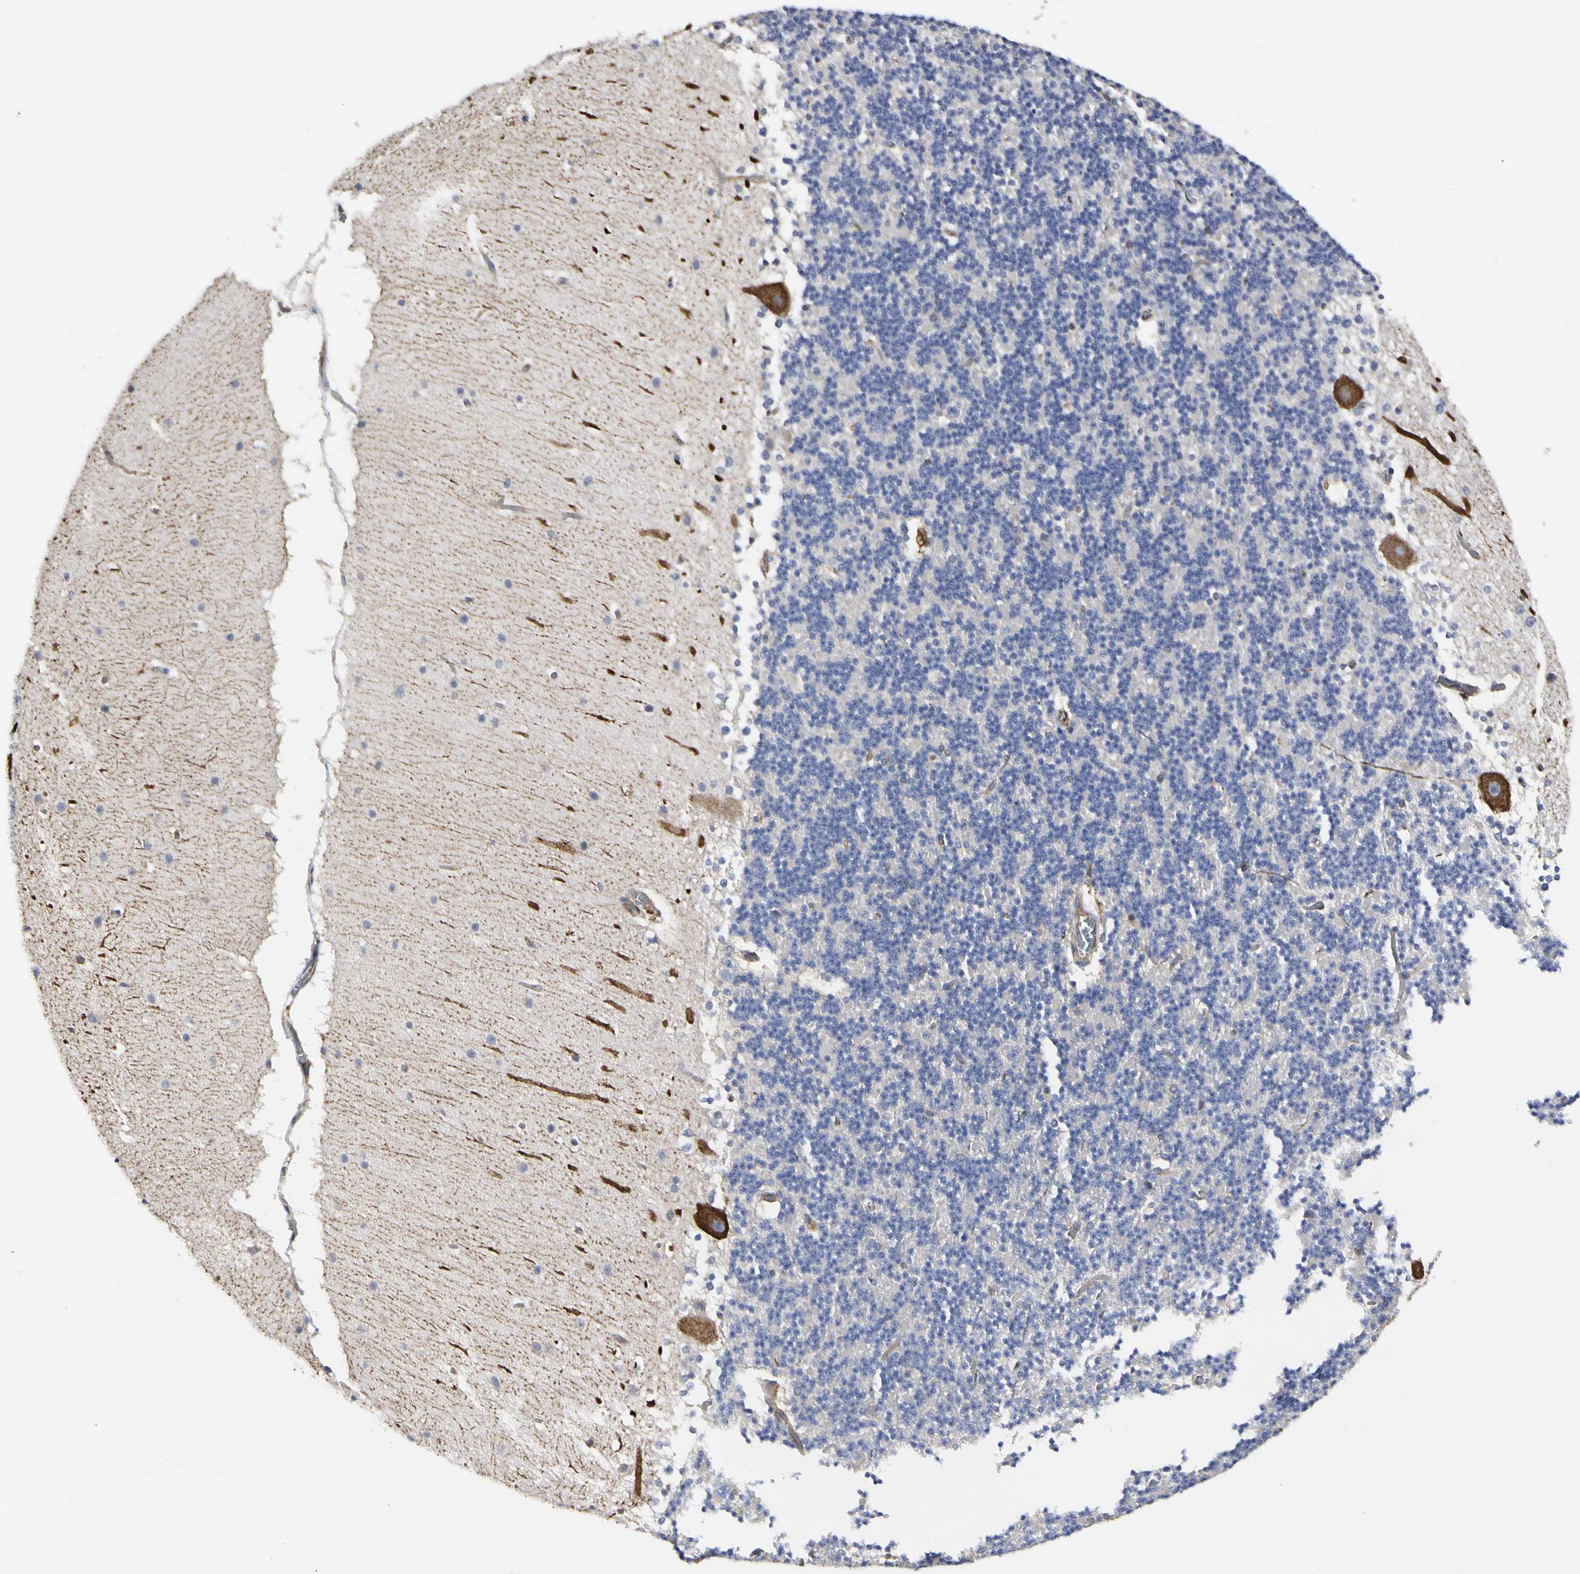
{"staining": {"intensity": "negative", "quantity": "none", "location": "none"}, "tissue": "cerebellum", "cell_type": "Cells in granular layer", "image_type": "normal", "snomed": [{"axis": "morphology", "description": "Normal tissue, NOS"}, {"axis": "topography", "description": "Cerebellum"}], "caption": "Human cerebellum stained for a protein using immunohistochemistry displays no staining in cells in granular layer.", "gene": "C3orf52", "patient": {"sex": "female", "age": 19}}